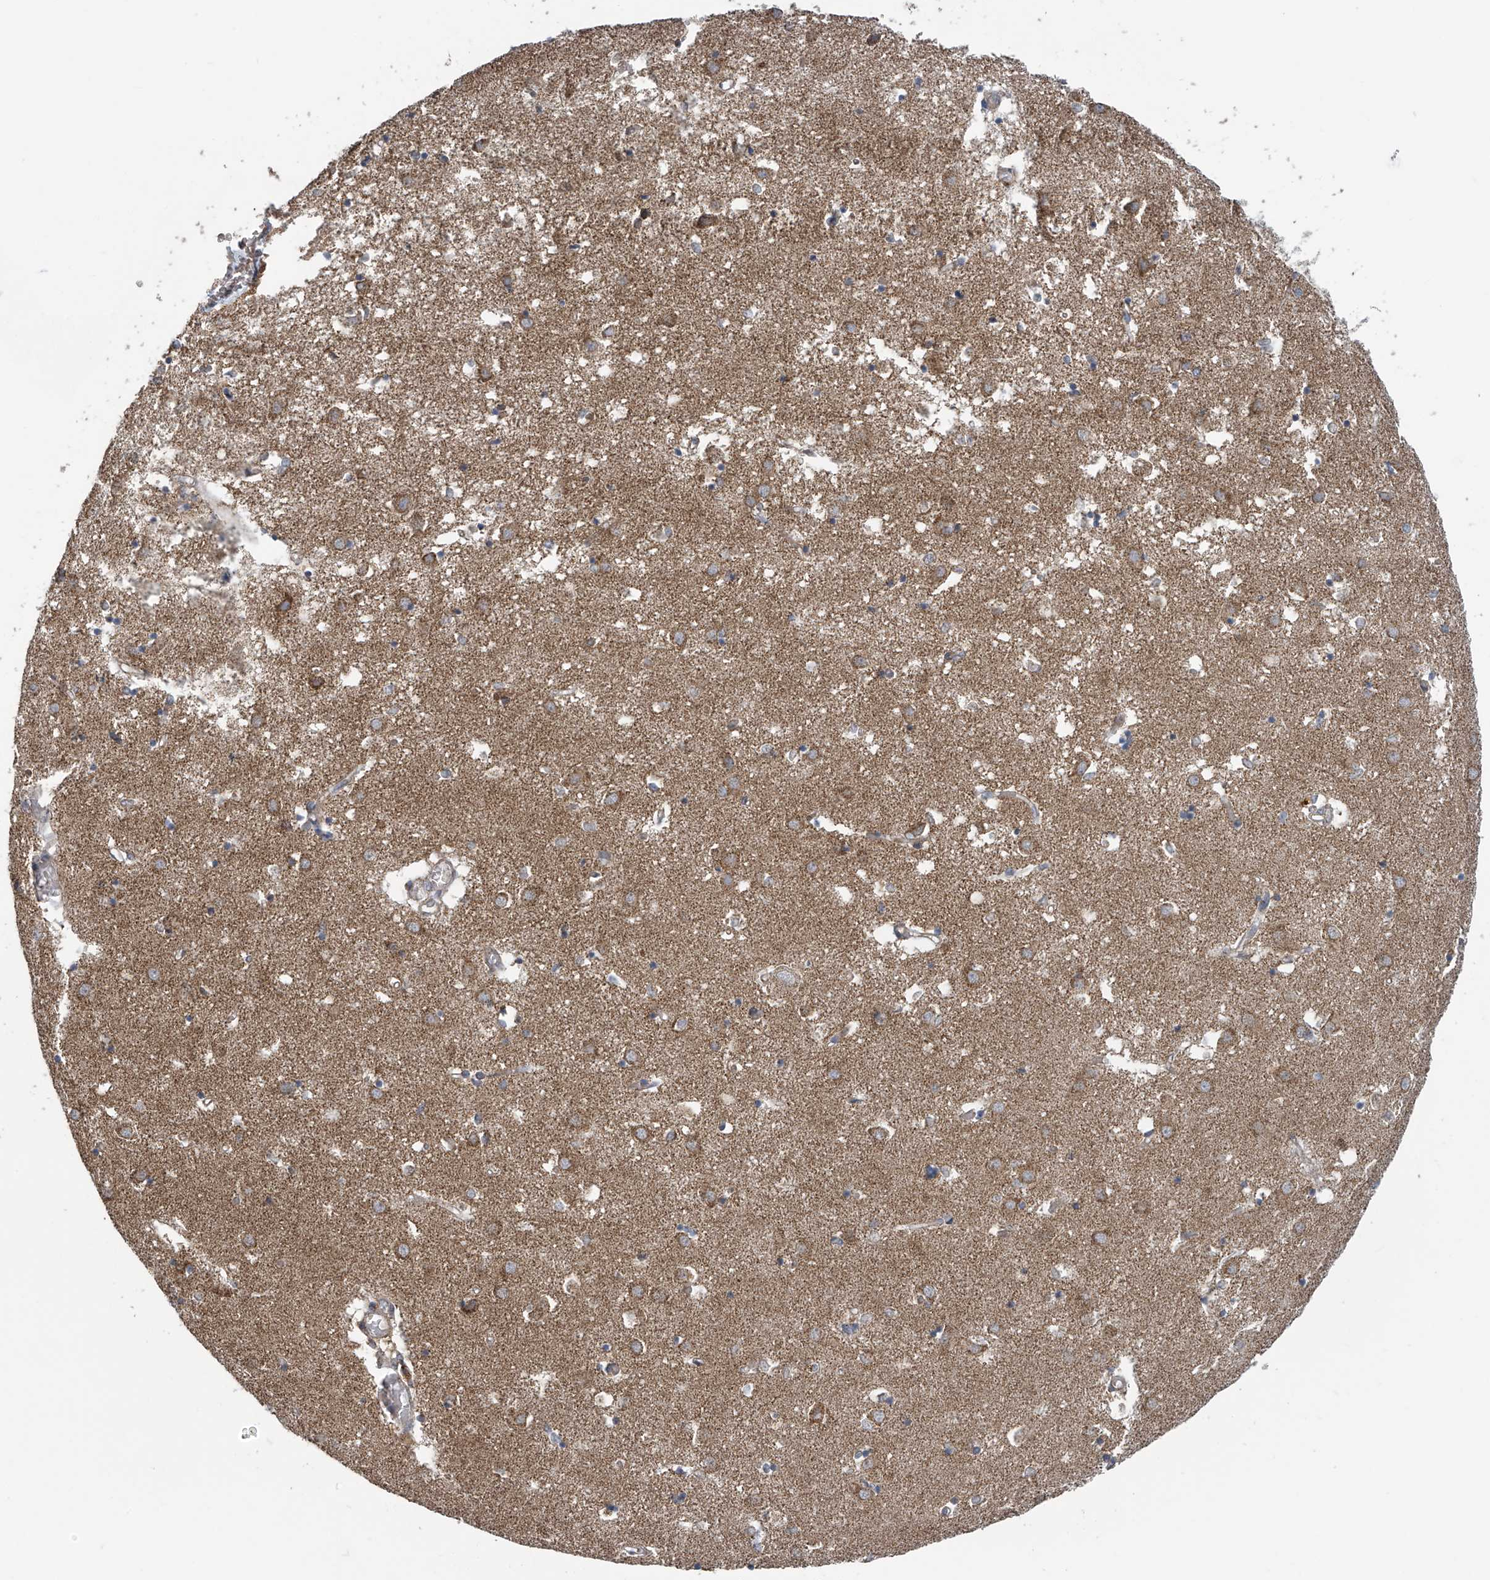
{"staining": {"intensity": "weak", "quantity": "25%-75%", "location": "cytoplasmic/membranous"}, "tissue": "caudate", "cell_type": "Glial cells", "image_type": "normal", "snomed": [{"axis": "morphology", "description": "Normal tissue, NOS"}, {"axis": "topography", "description": "Lateral ventricle wall"}], "caption": "An immunohistochemistry micrograph of benign tissue is shown. Protein staining in brown labels weak cytoplasmic/membranous positivity in caudate within glial cells.", "gene": "COMMD1", "patient": {"sex": "male", "age": 70}}